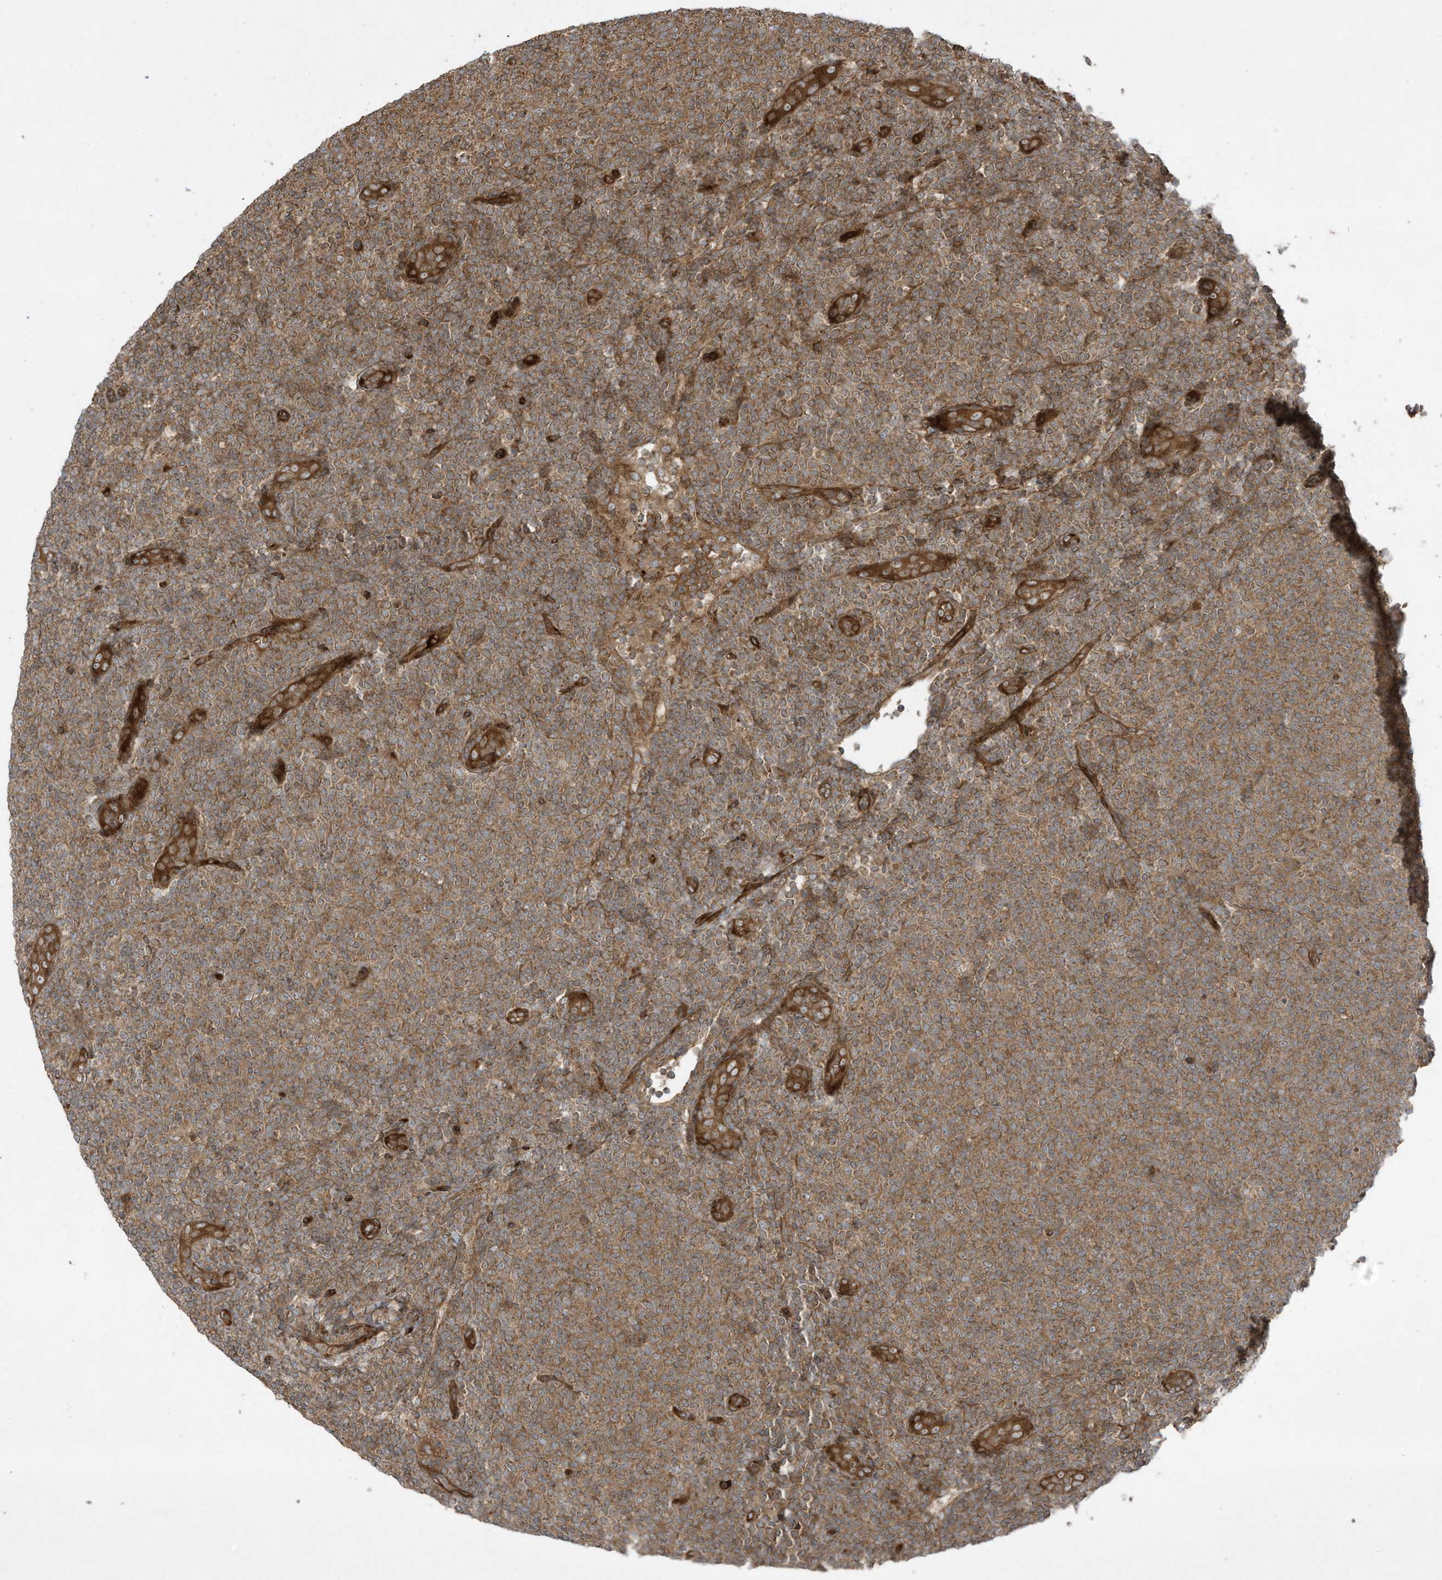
{"staining": {"intensity": "moderate", "quantity": ">75%", "location": "cytoplasmic/membranous"}, "tissue": "lymphoma", "cell_type": "Tumor cells", "image_type": "cancer", "snomed": [{"axis": "morphology", "description": "Malignant lymphoma, non-Hodgkin's type, Low grade"}, {"axis": "topography", "description": "Lymph node"}], "caption": "An image of human lymphoma stained for a protein displays moderate cytoplasmic/membranous brown staining in tumor cells. (DAB (3,3'-diaminobenzidine) IHC, brown staining for protein, blue staining for nuclei).", "gene": "DDIT4", "patient": {"sex": "male", "age": 66}}